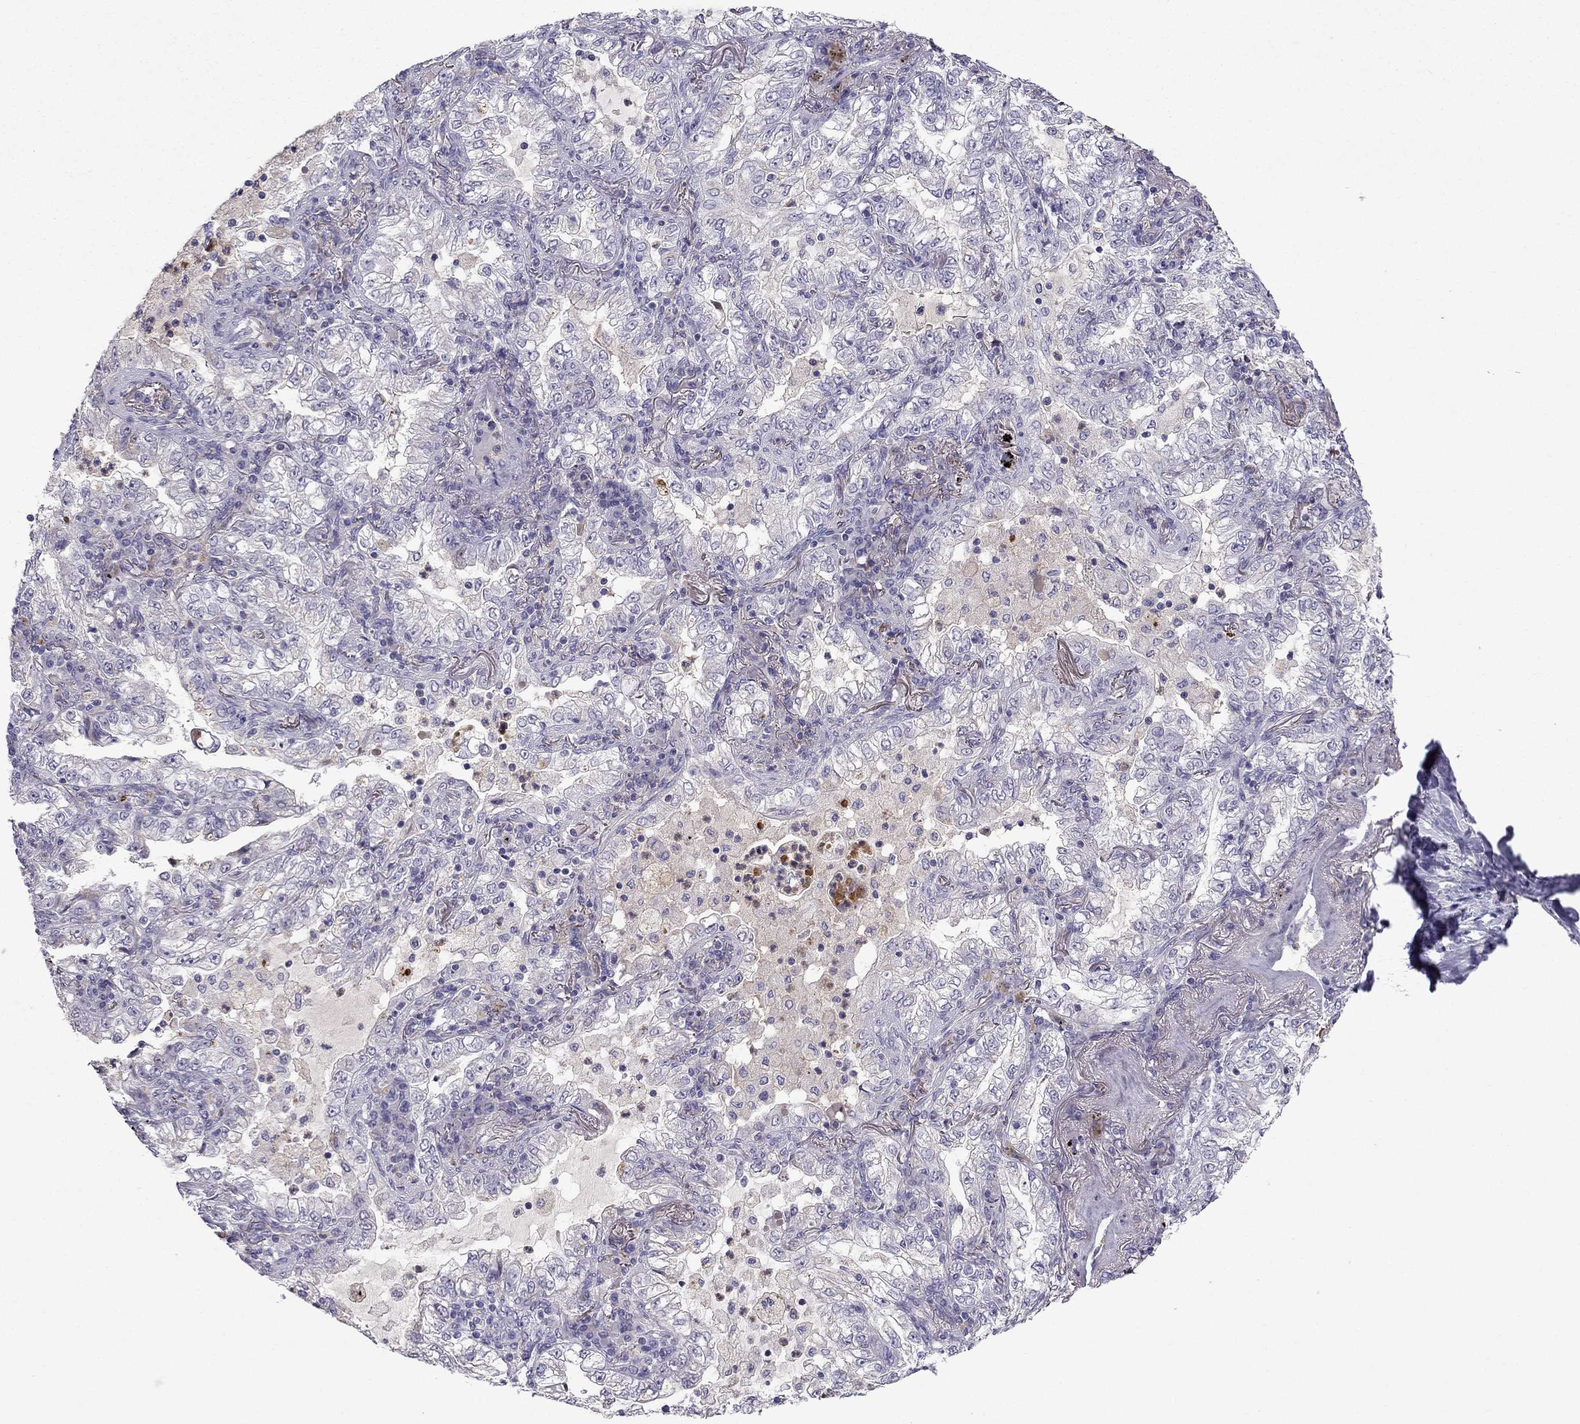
{"staining": {"intensity": "negative", "quantity": "none", "location": "none"}, "tissue": "lung cancer", "cell_type": "Tumor cells", "image_type": "cancer", "snomed": [{"axis": "morphology", "description": "Adenocarcinoma, NOS"}, {"axis": "topography", "description": "Lung"}], "caption": "An image of adenocarcinoma (lung) stained for a protein shows no brown staining in tumor cells.", "gene": "STOML3", "patient": {"sex": "female", "age": 73}}